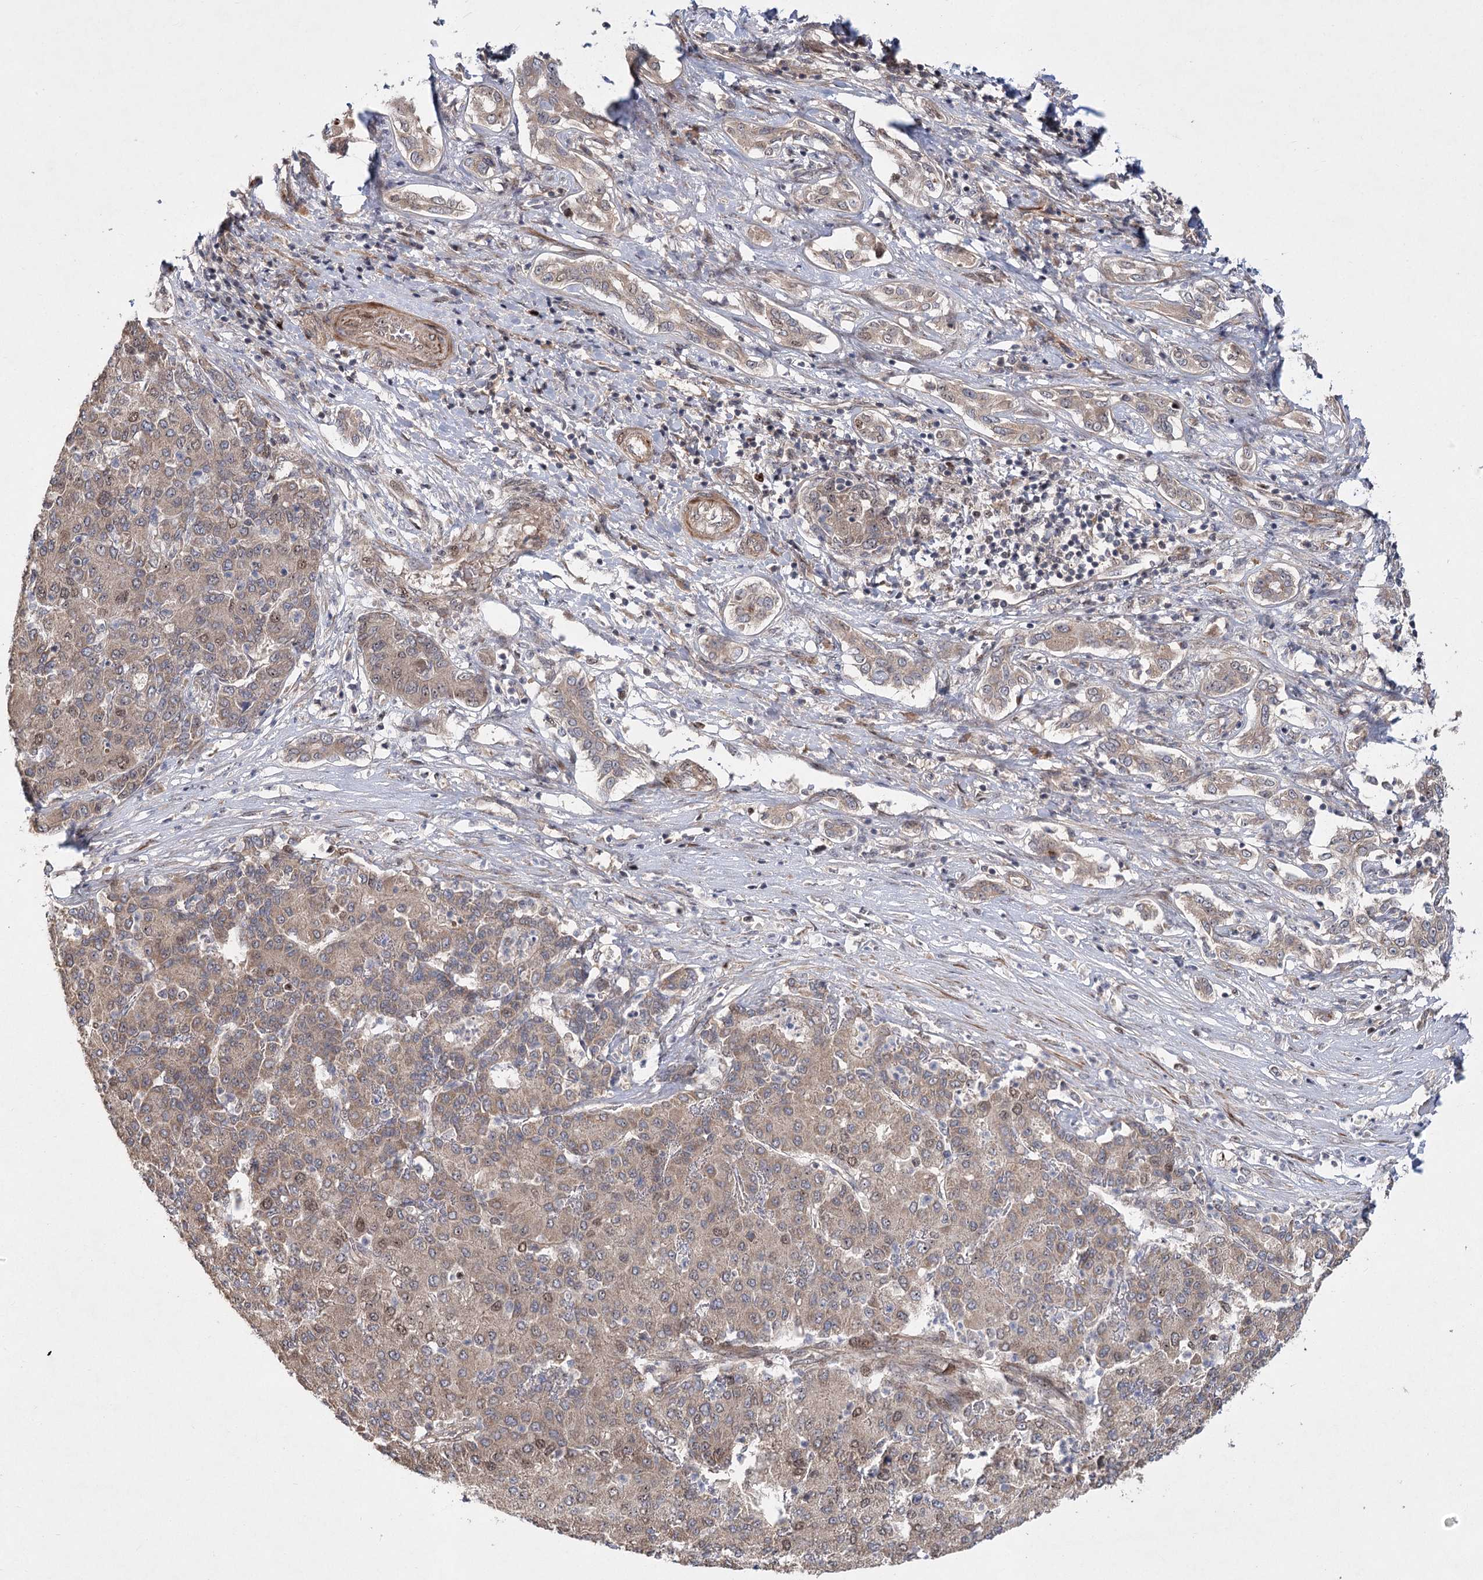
{"staining": {"intensity": "moderate", "quantity": "<25%", "location": "cytoplasmic/membranous,nuclear"}, "tissue": "liver cancer", "cell_type": "Tumor cells", "image_type": "cancer", "snomed": [{"axis": "morphology", "description": "Carcinoma, Hepatocellular, NOS"}, {"axis": "topography", "description": "Liver"}], "caption": "A photomicrograph showing moderate cytoplasmic/membranous and nuclear expression in about <25% of tumor cells in hepatocellular carcinoma (liver), as visualized by brown immunohistochemical staining.", "gene": "PIK3C2A", "patient": {"sex": "male", "age": 65}}